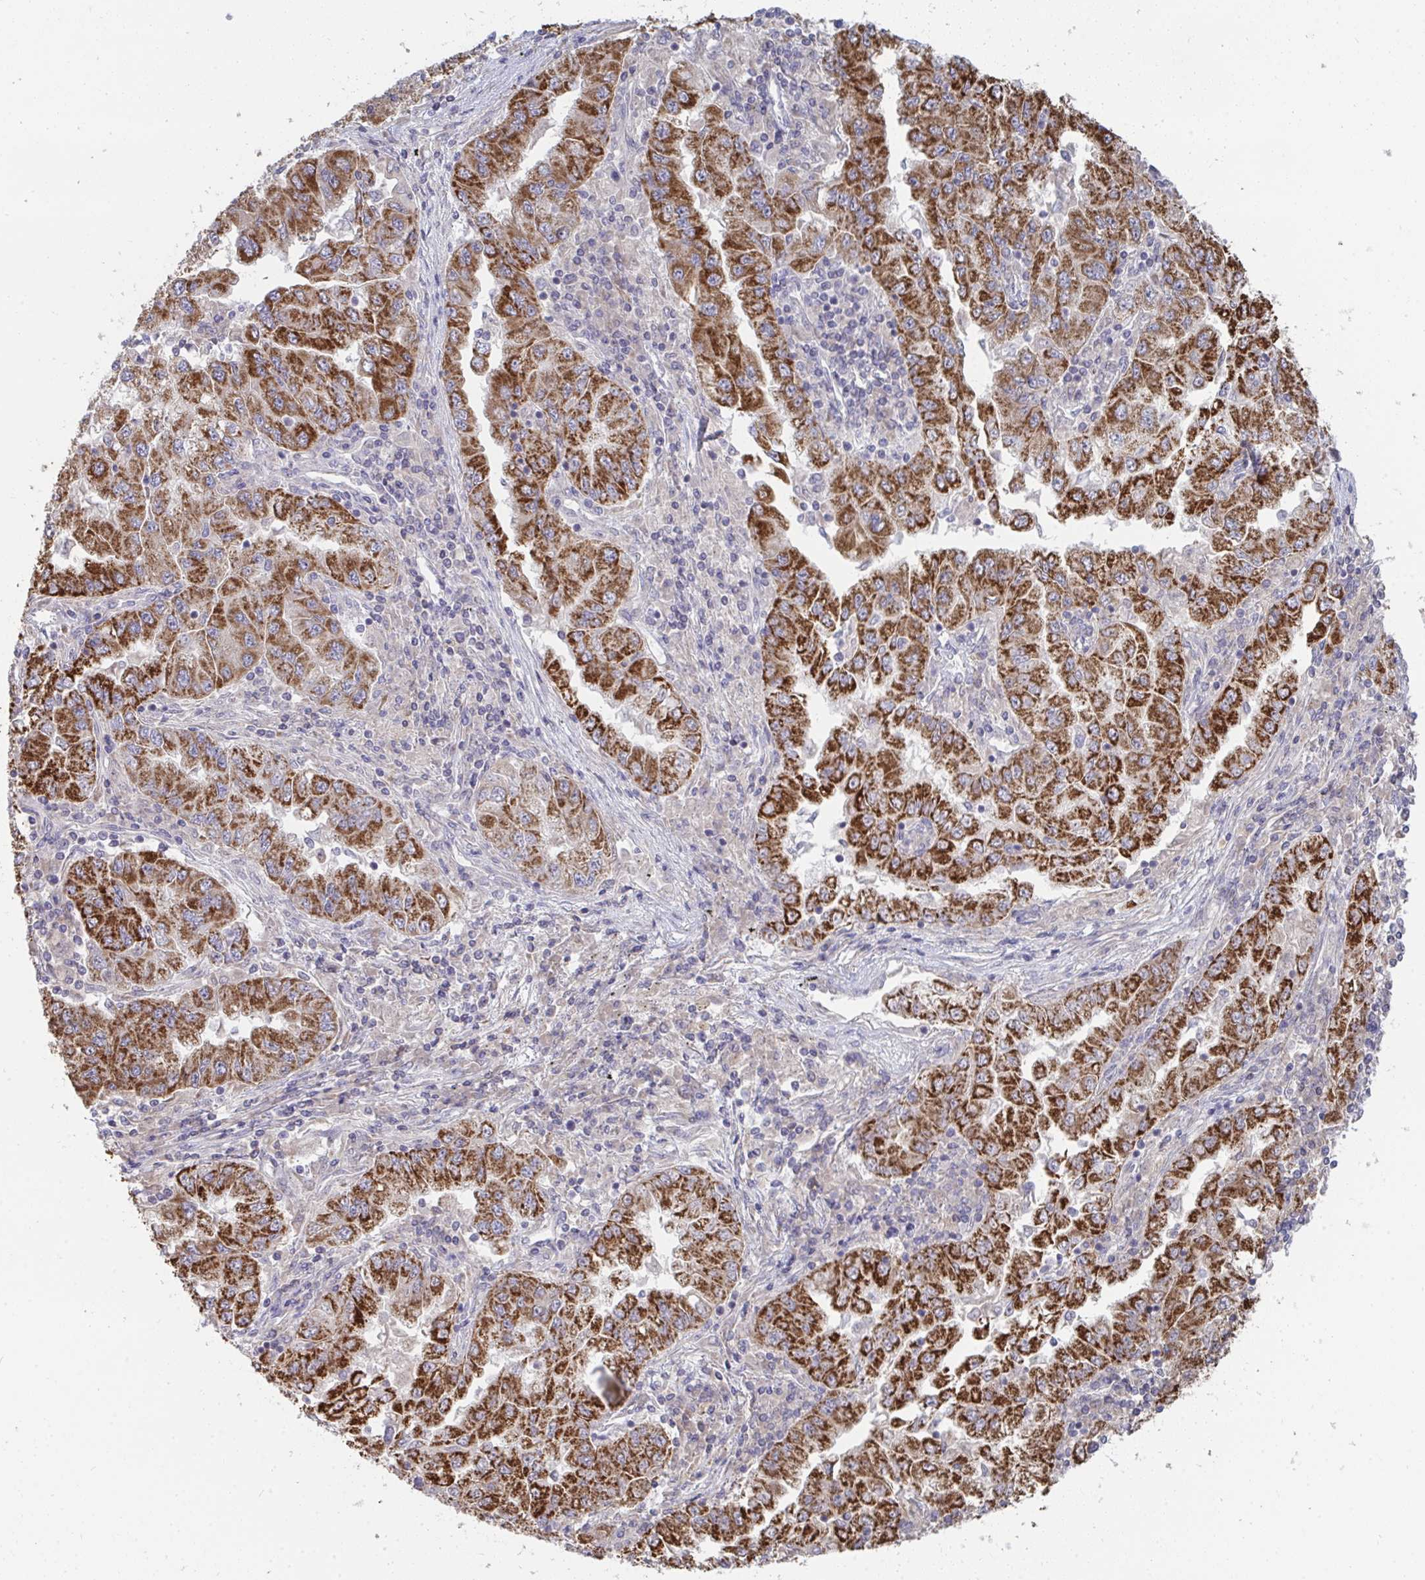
{"staining": {"intensity": "strong", "quantity": ">75%", "location": "cytoplasmic/membranous"}, "tissue": "lung cancer", "cell_type": "Tumor cells", "image_type": "cancer", "snomed": [{"axis": "morphology", "description": "Adenocarcinoma, NOS"}, {"axis": "morphology", "description": "Adenocarcinoma primary or metastatic"}, {"axis": "topography", "description": "Lung"}], "caption": "High-power microscopy captured an IHC micrograph of lung cancer (adenocarcinoma primary or metastatic), revealing strong cytoplasmic/membranous positivity in approximately >75% of tumor cells. (DAB = brown stain, brightfield microscopy at high magnification).", "gene": "AIFM1", "patient": {"sex": "male", "age": 74}}